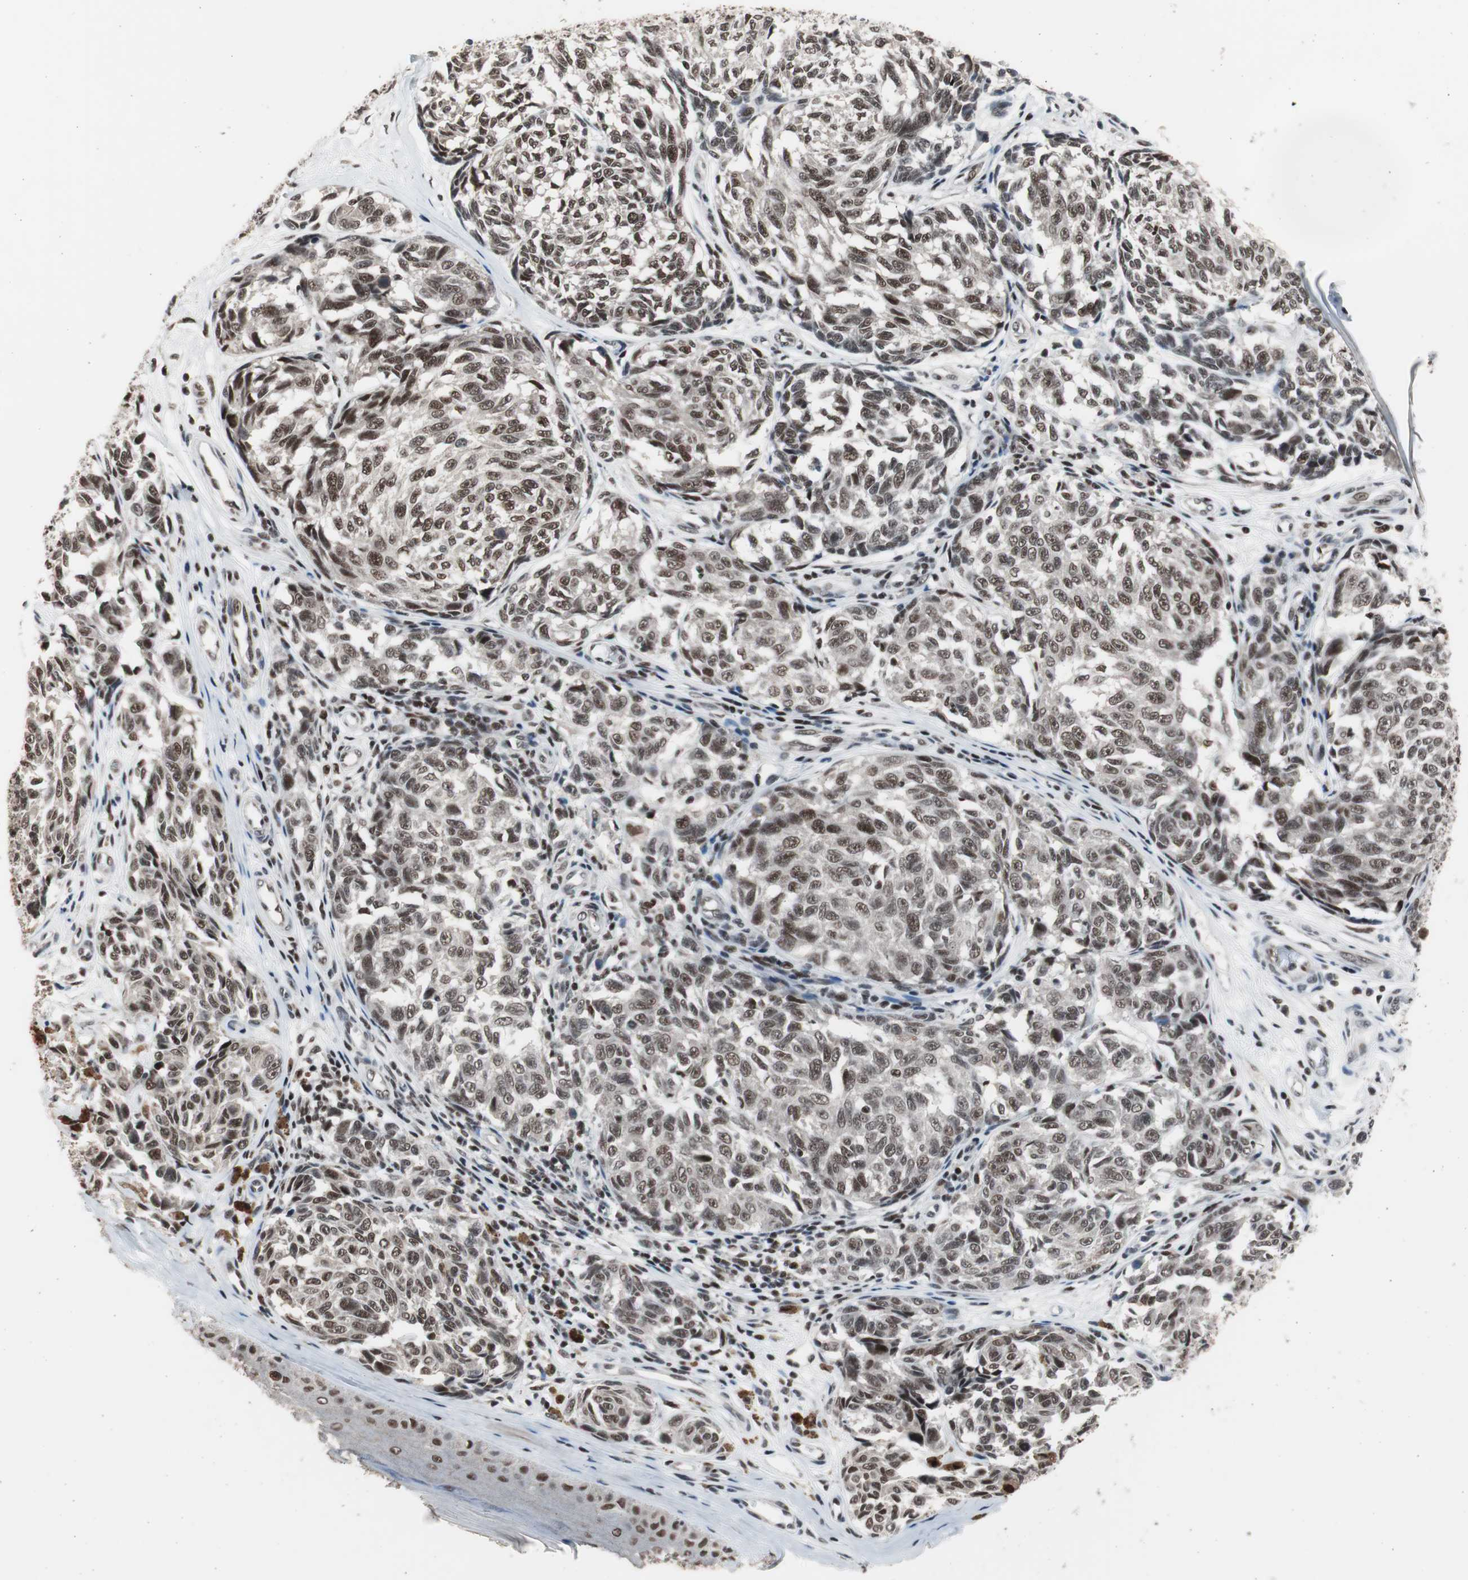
{"staining": {"intensity": "strong", "quantity": ">75%", "location": "nuclear"}, "tissue": "melanoma", "cell_type": "Tumor cells", "image_type": "cancer", "snomed": [{"axis": "morphology", "description": "Malignant melanoma, NOS"}, {"axis": "topography", "description": "Skin"}], "caption": "Strong nuclear staining for a protein is seen in approximately >75% of tumor cells of malignant melanoma using IHC.", "gene": "RPA1", "patient": {"sex": "female", "age": 64}}